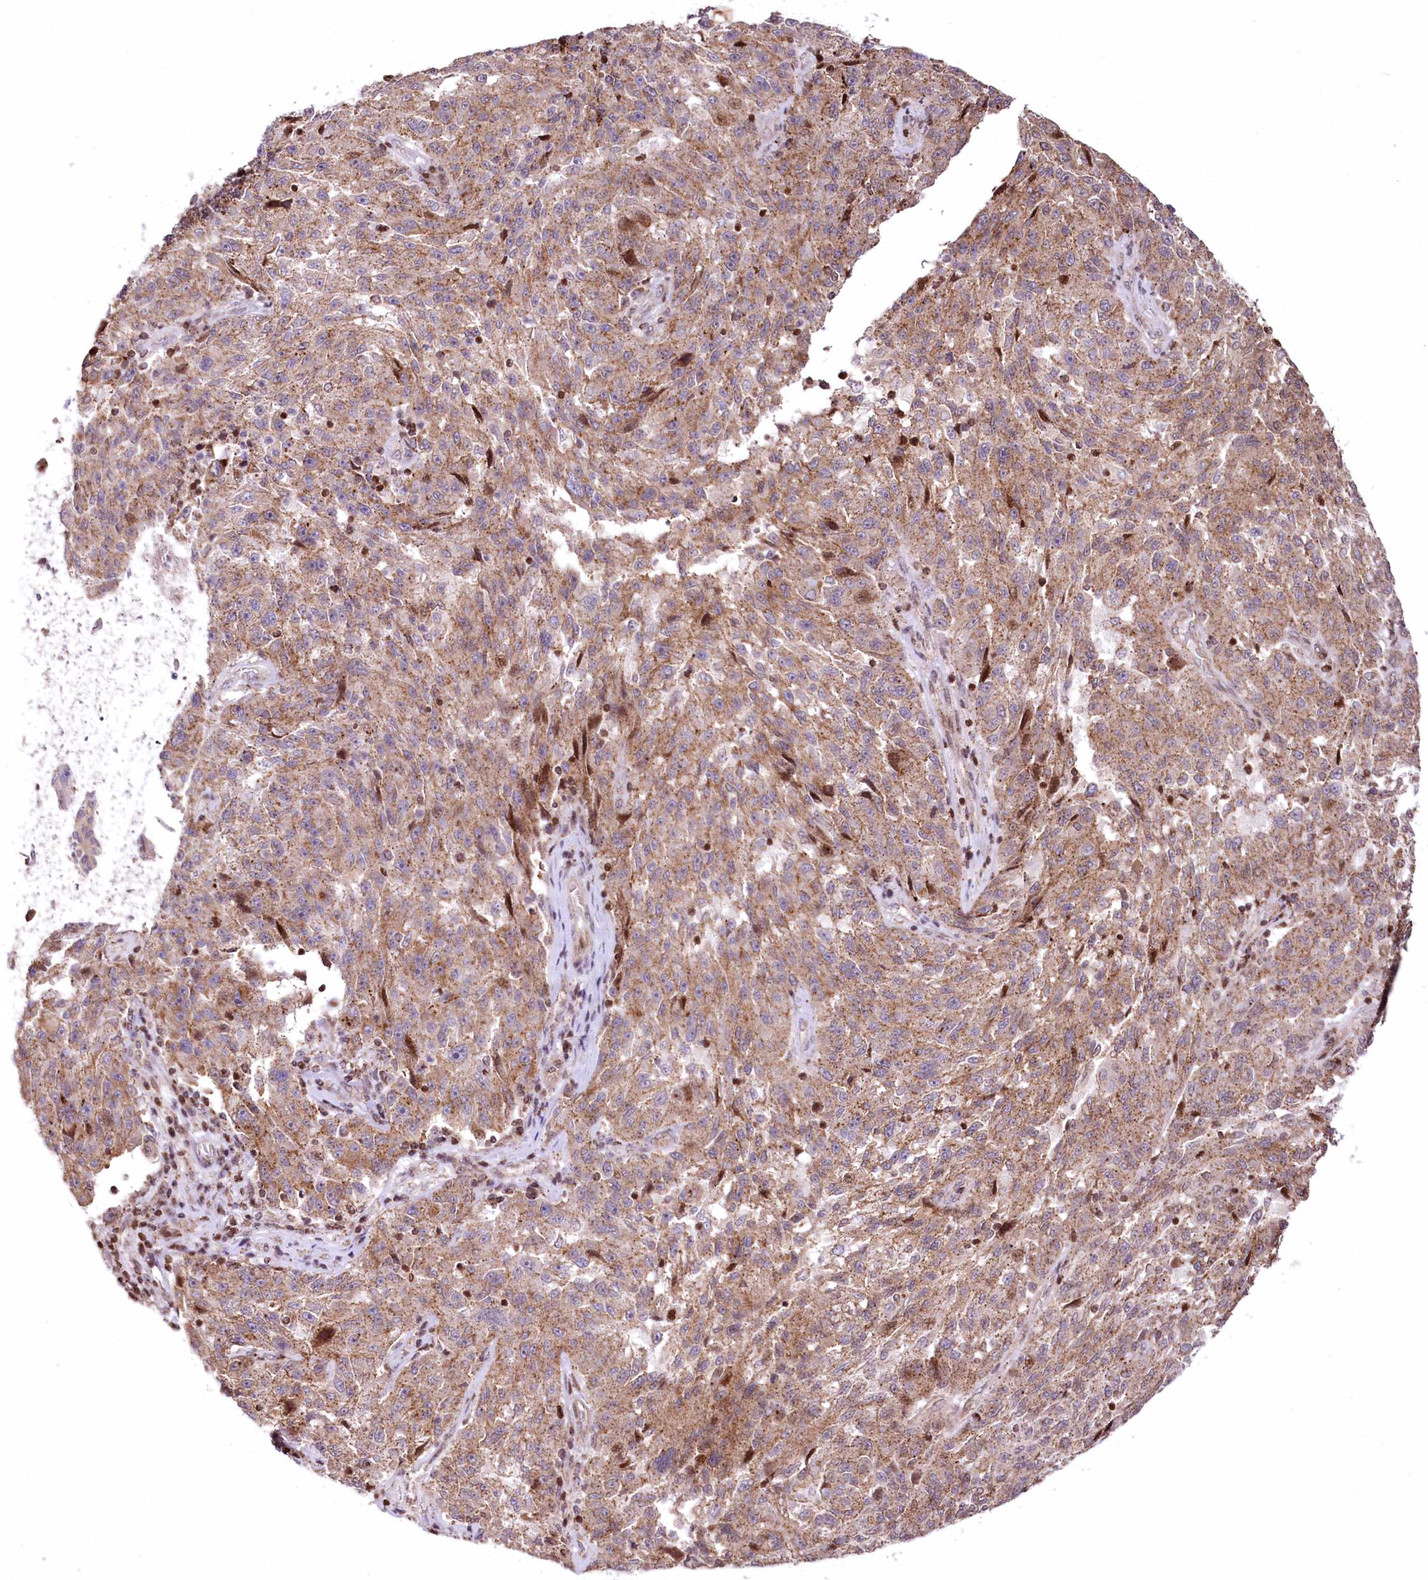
{"staining": {"intensity": "moderate", "quantity": ">75%", "location": "cytoplasmic/membranous"}, "tissue": "melanoma", "cell_type": "Tumor cells", "image_type": "cancer", "snomed": [{"axis": "morphology", "description": "Malignant melanoma, NOS"}, {"axis": "topography", "description": "Skin"}], "caption": "Tumor cells demonstrate medium levels of moderate cytoplasmic/membranous expression in approximately >75% of cells in human malignant melanoma.", "gene": "ZFYVE27", "patient": {"sex": "male", "age": 53}}